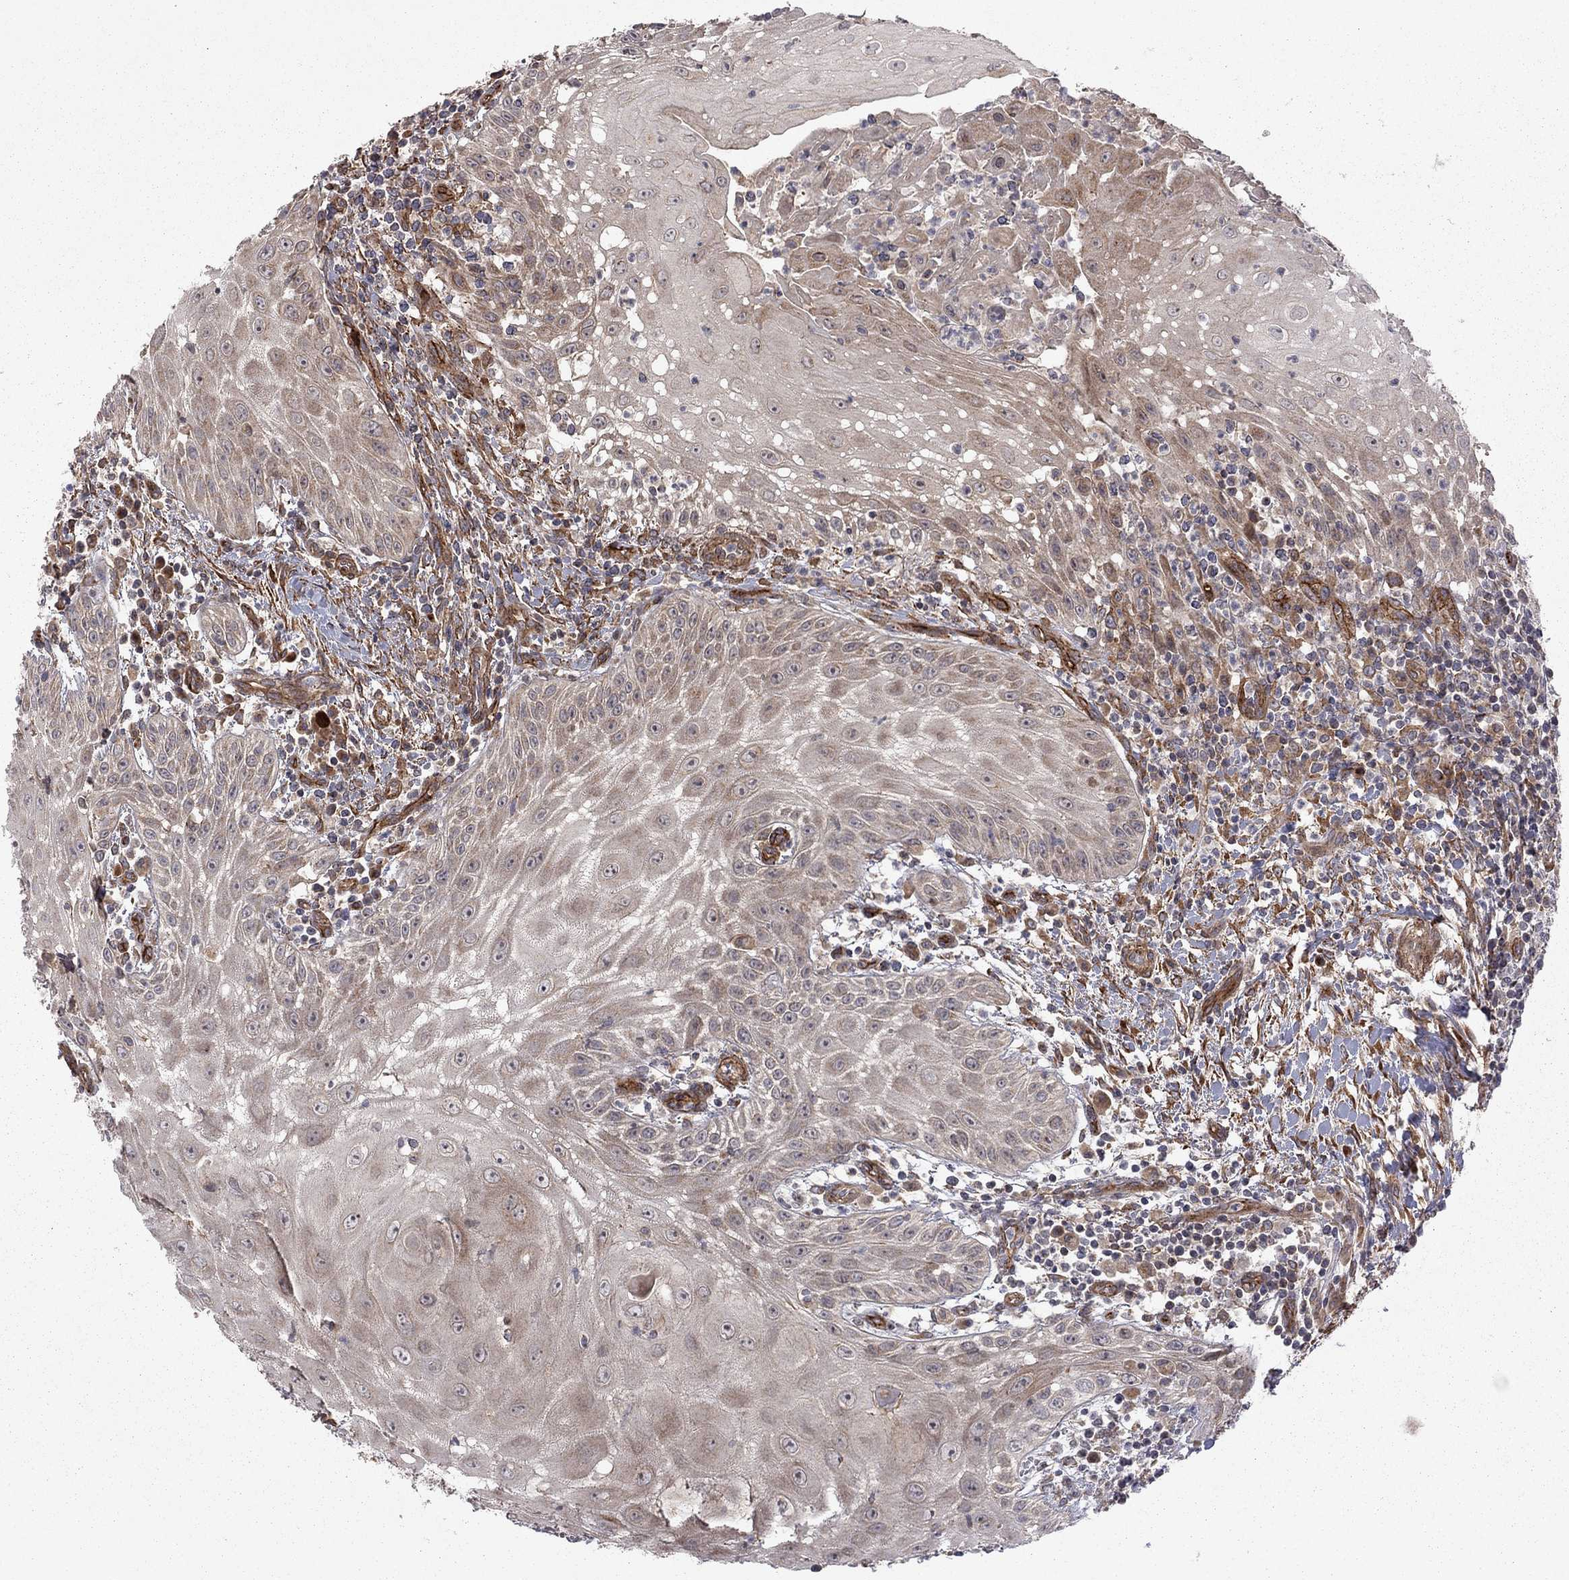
{"staining": {"intensity": "weak", "quantity": "<25%", "location": "cytoplasmic/membranous"}, "tissue": "head and neck cancer", "cell_type": "Tumor cells", "image_type": "cancer", "snomed": [{"axis": "morphology", "description": "Squamous cell carcinoma, NOS"}, {"axis": "topography", "description": "Oral tissue"}, {"axis": "topography", "description": "Head-Neck"}], "caption": "An image of human squamous cell carcinoma (head and neck) is negative for staining in tumor cells.", "gene": "EXOC3L2", "patient": {"sex": "male", "age": 58}}